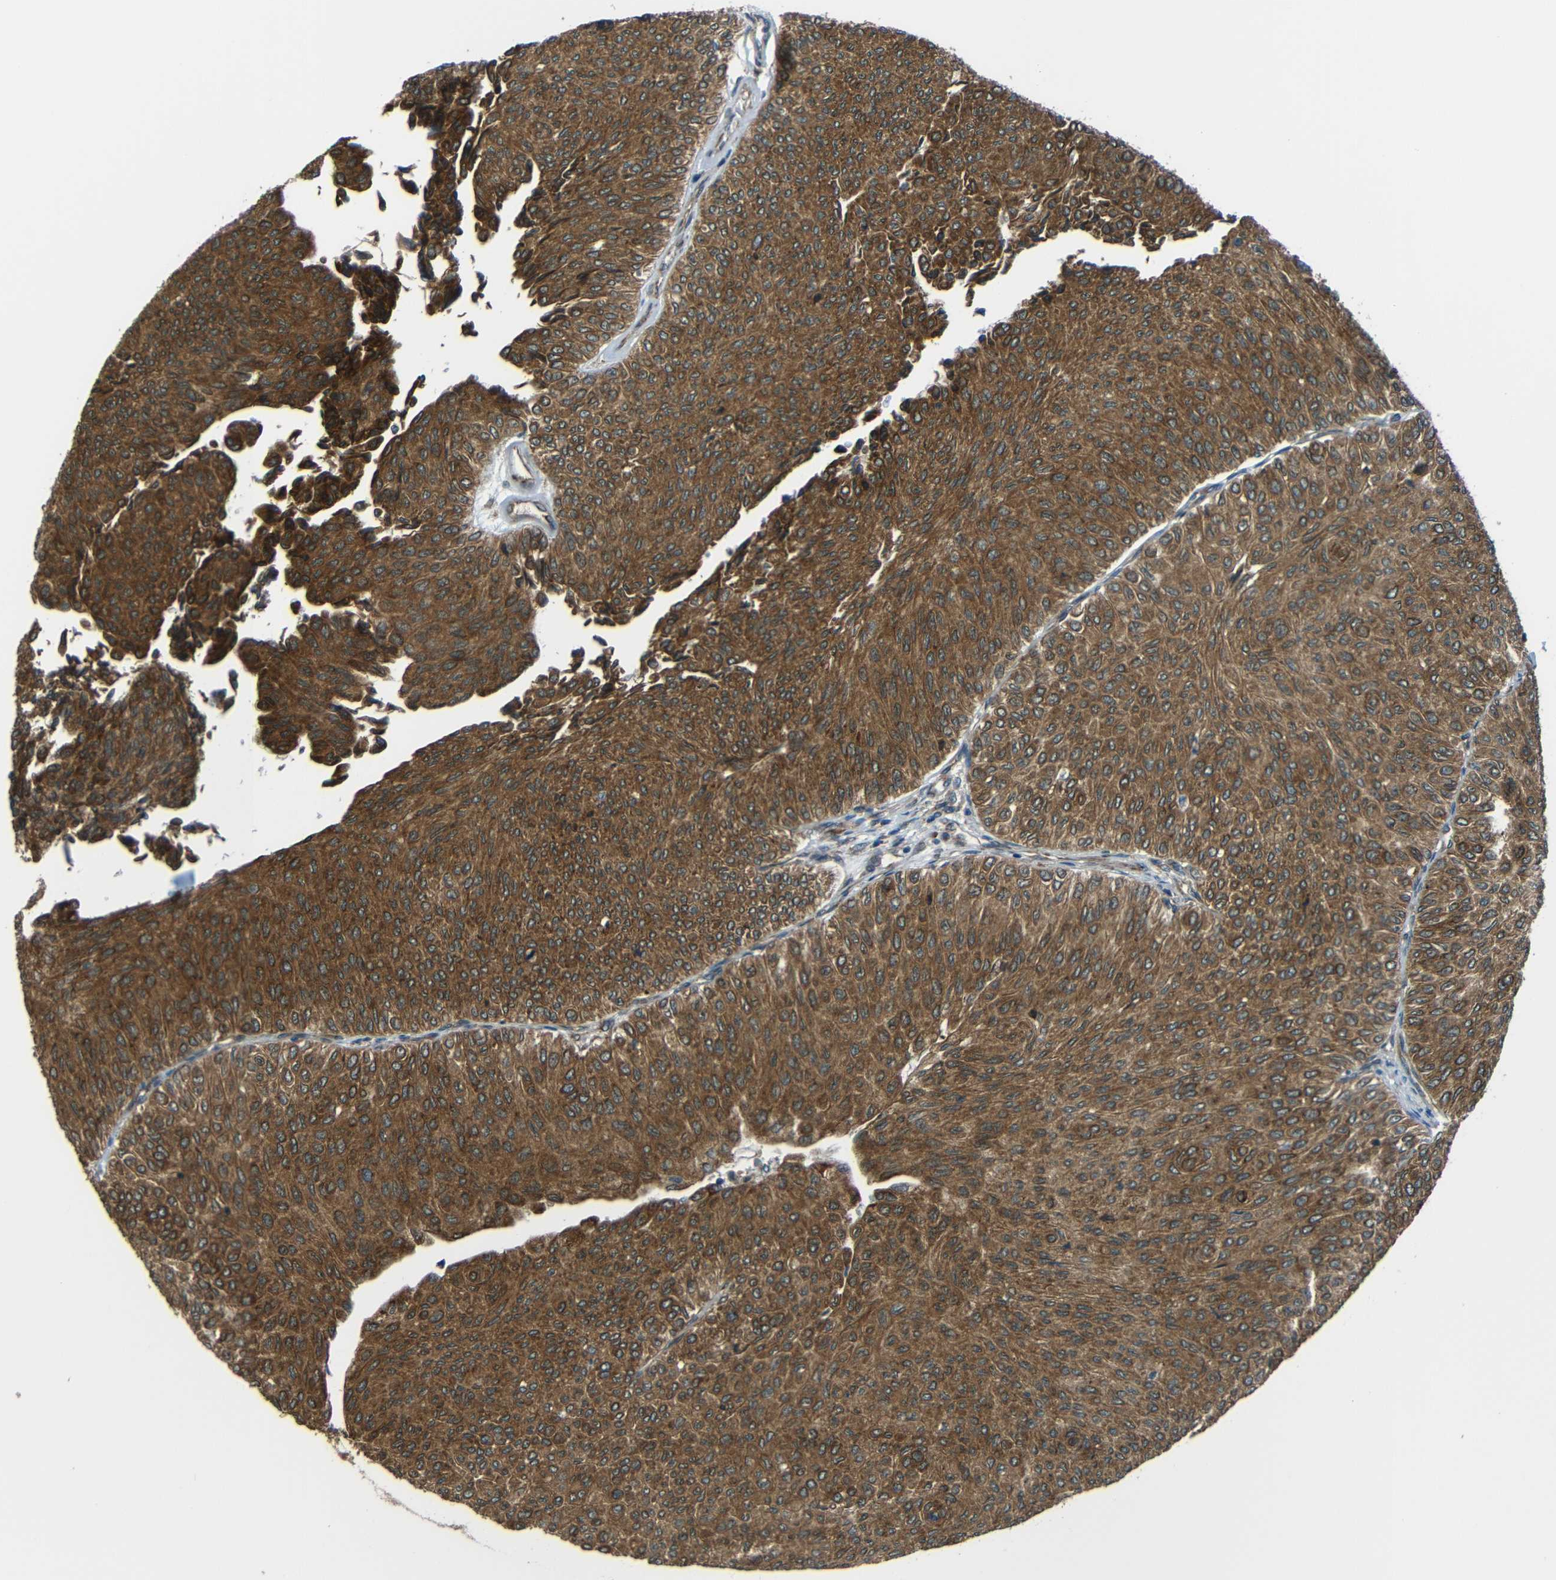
{"staining": {"intensity": "moderate", "quantity": ">75%", "location": "cytoplasmic/membranous"}, "tissue": "urothelial cancer", "cell_type": "Tumor cells", "image_type": "cancer", "snomed": [{"axis": "morphology", "description": "Urothelial carcinoma, Low grade"}, {"axis": "topography", "description": "Urinary bladder"}], "caption": "Urothelial carcinoma (low-grade) stained for a protein displays moderate cytoplasmic/membranous positivity in tumor cells.", "gene": "VAPB", "patient": {"sex": "male", "age": 78}}